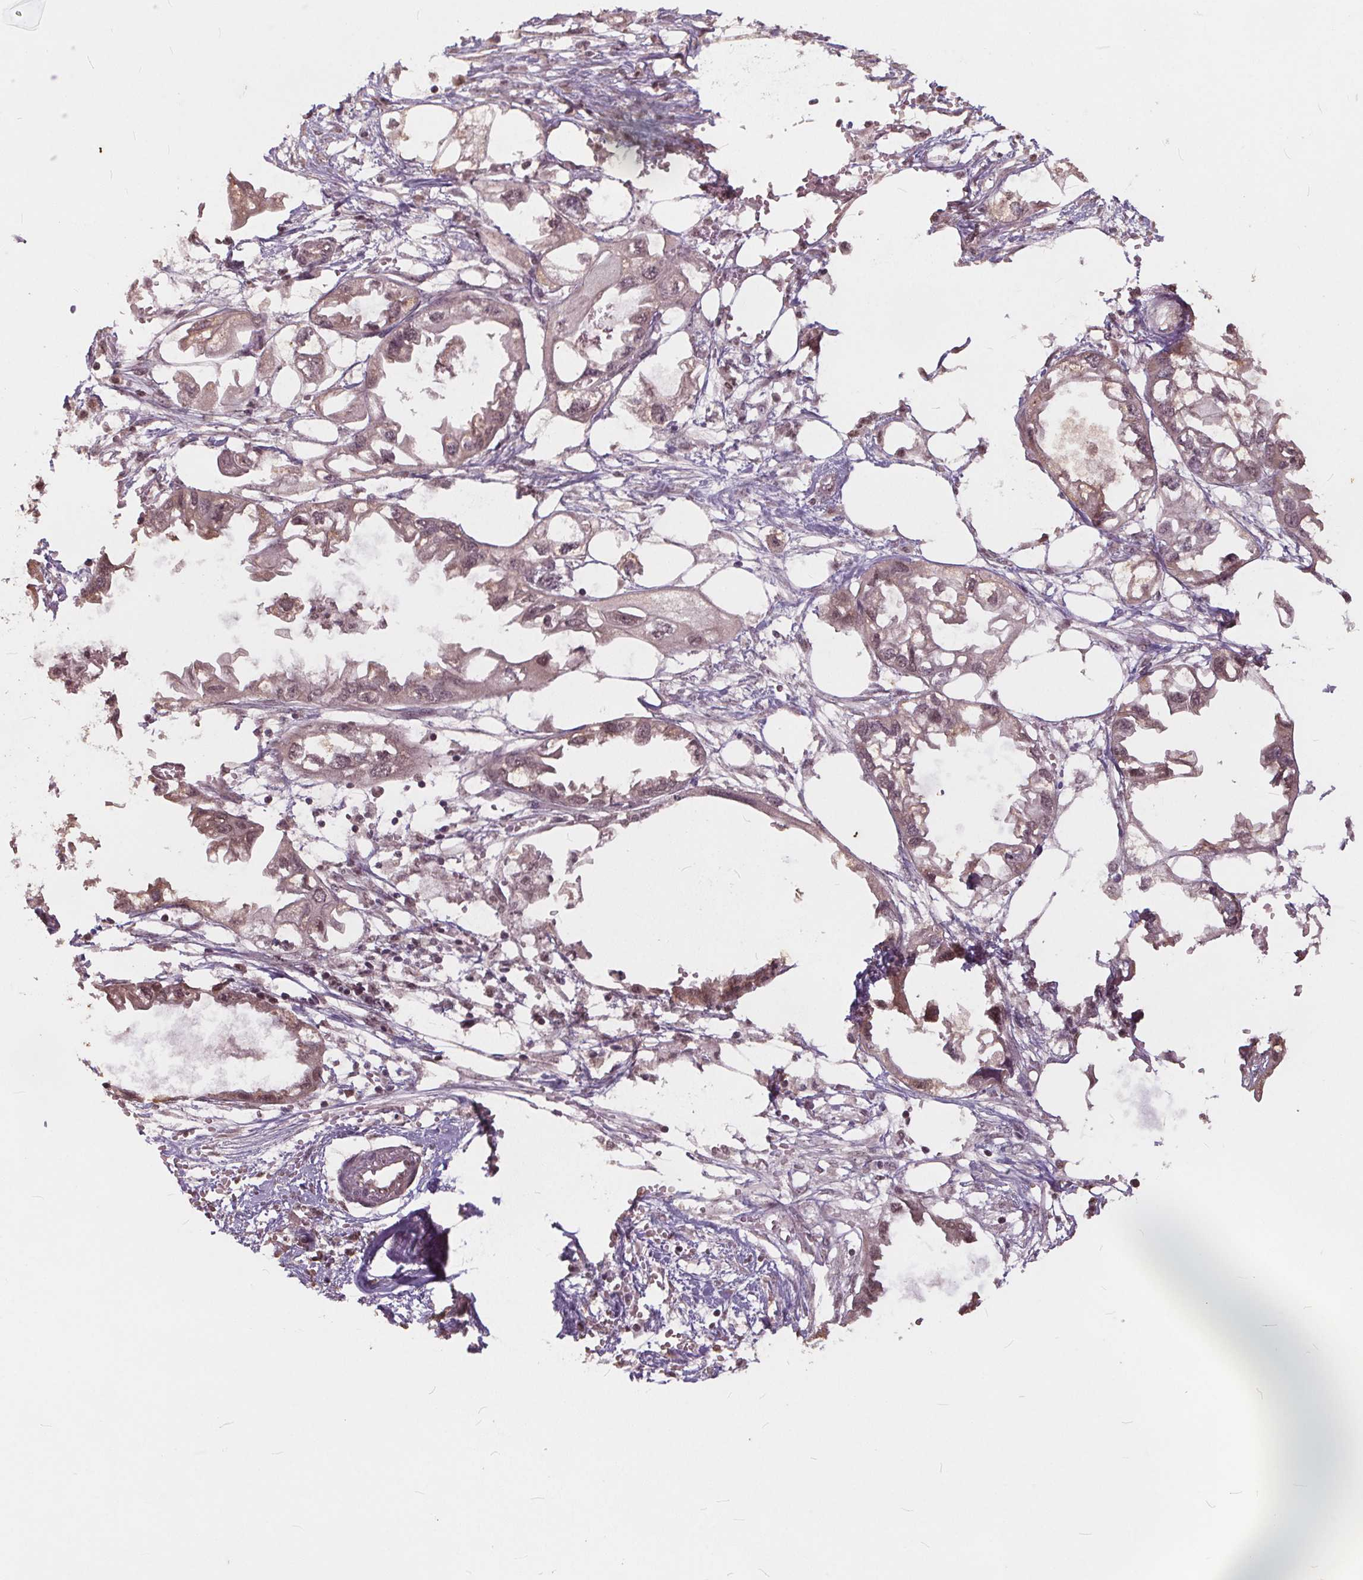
{"staining": {"intensity": "weak", "quantity": ">75%", "location": "nuclear"}, "tissue": "endometrial cancer", "cell_type": "Tumor cells", "image_type": "cancer", "snomed": [{"axis": "morphology", "description": "Adenocarcinoma, NOS"}, {"axis": "morphology", "description": "Adenocarcinoma, metastatic, NOS"}, {"axis": "topography", "description": "Adipose tissue"}, {"axis": "topography", "description": "Endometrium"}], "caption": "Immunohistochemical staining of endometrial cancer (adenocarcinoma) shows low levels of weak nuclear expression in approximately >75% of tumor cells.", "gene": "DNMT3B", "patient": {"sex": "female", "age": 67}}